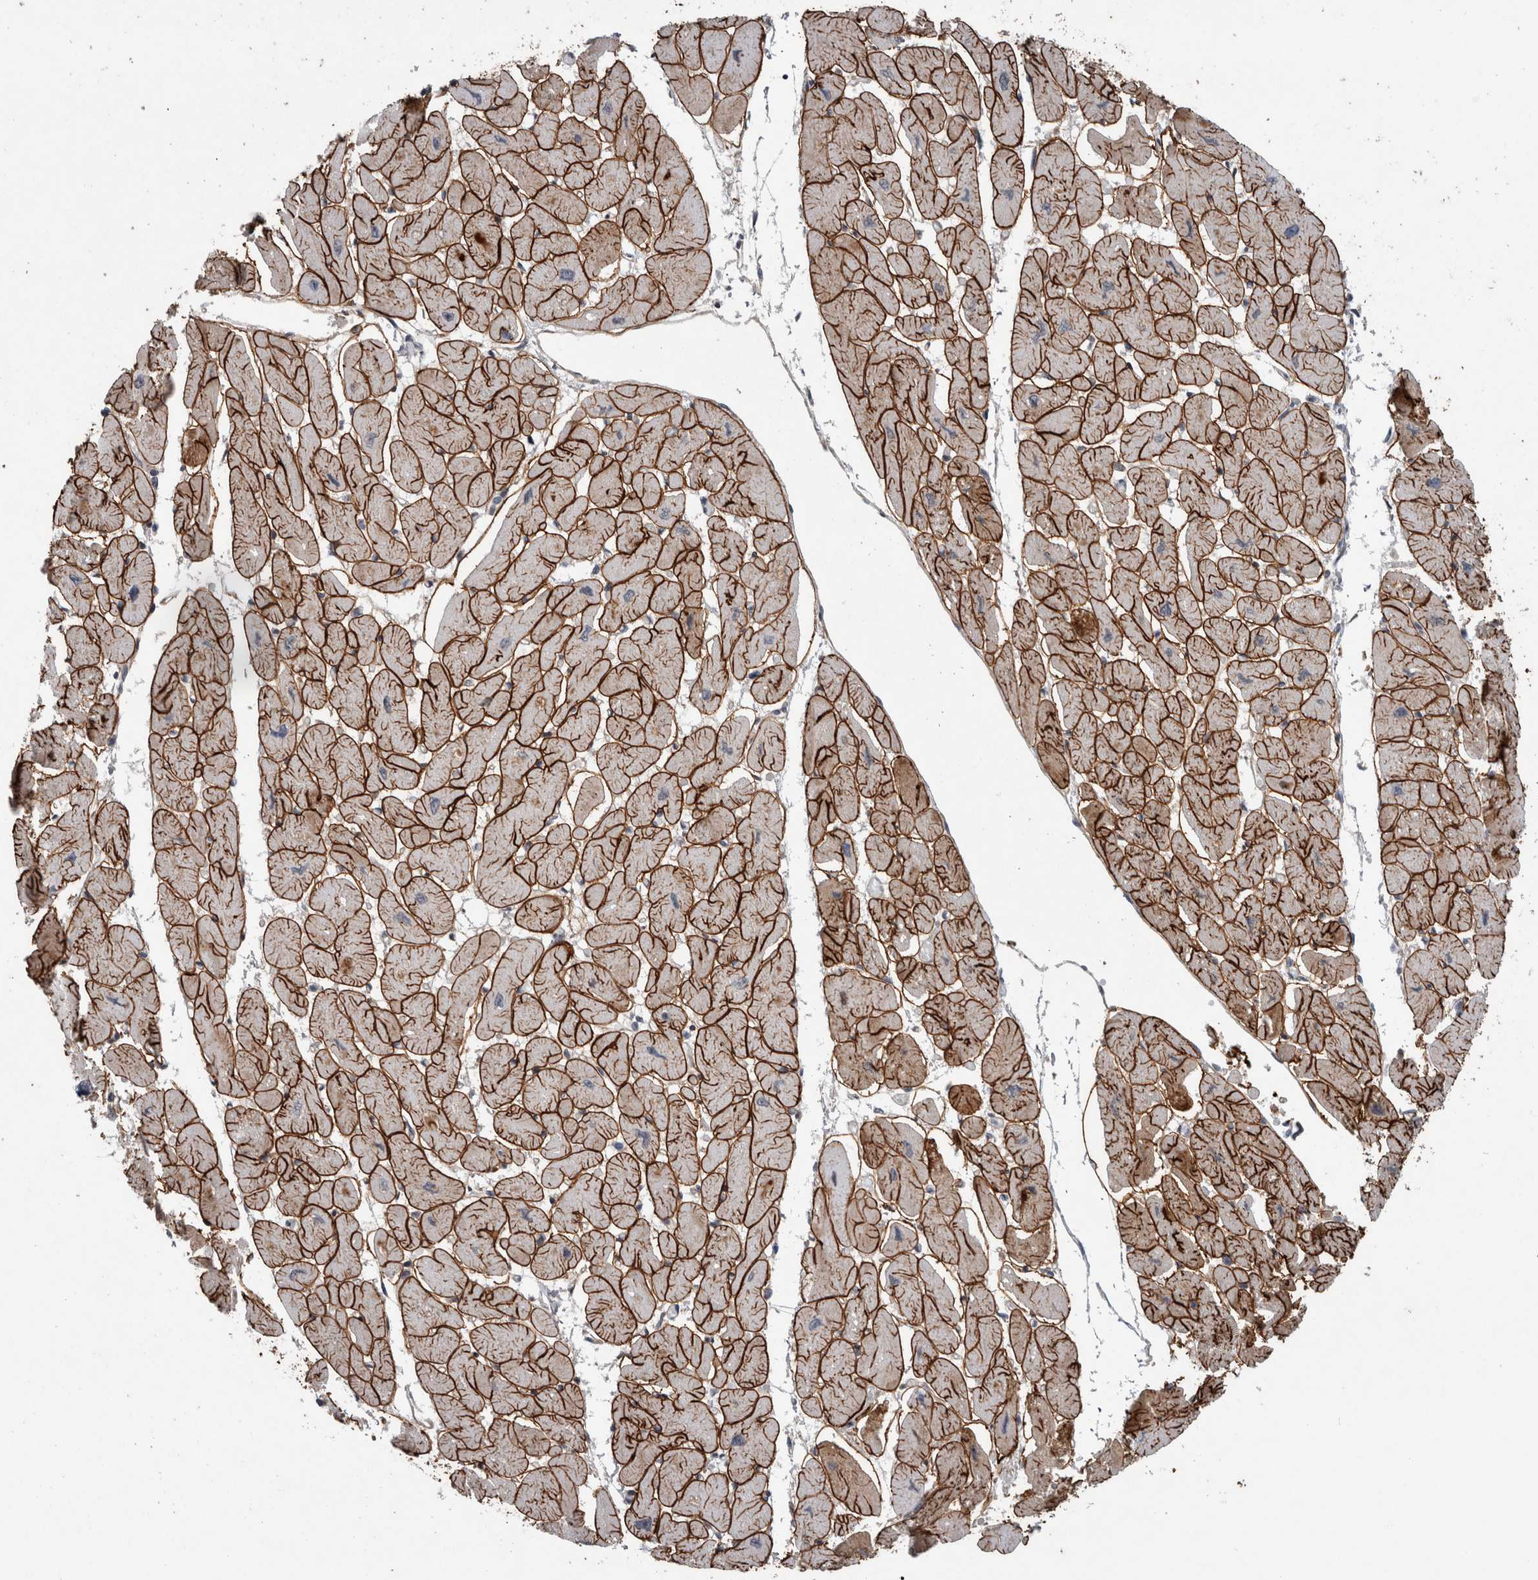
{"staining": {"intensity": "moderate", "quantity": ">75%", "location": "cytoplasmic/membranous"}, "tissue": "heart muscle", "cell_type": "Cardiomyocytes", "image_type": "normal", "snomed": [{"axis": "morphology", "description": "Normal tissue, NOS"}, {"axis": "topography", "description": "Heart"}], "caption": "Brown immunohistochemical staining in unremarkable heart muscle exhibits moderate cytoplasmic/membranous expression in about >75% of cardiomyocytes.", "gene": "GIMAP6", "patient": {"sex": "female", "age": 54}}